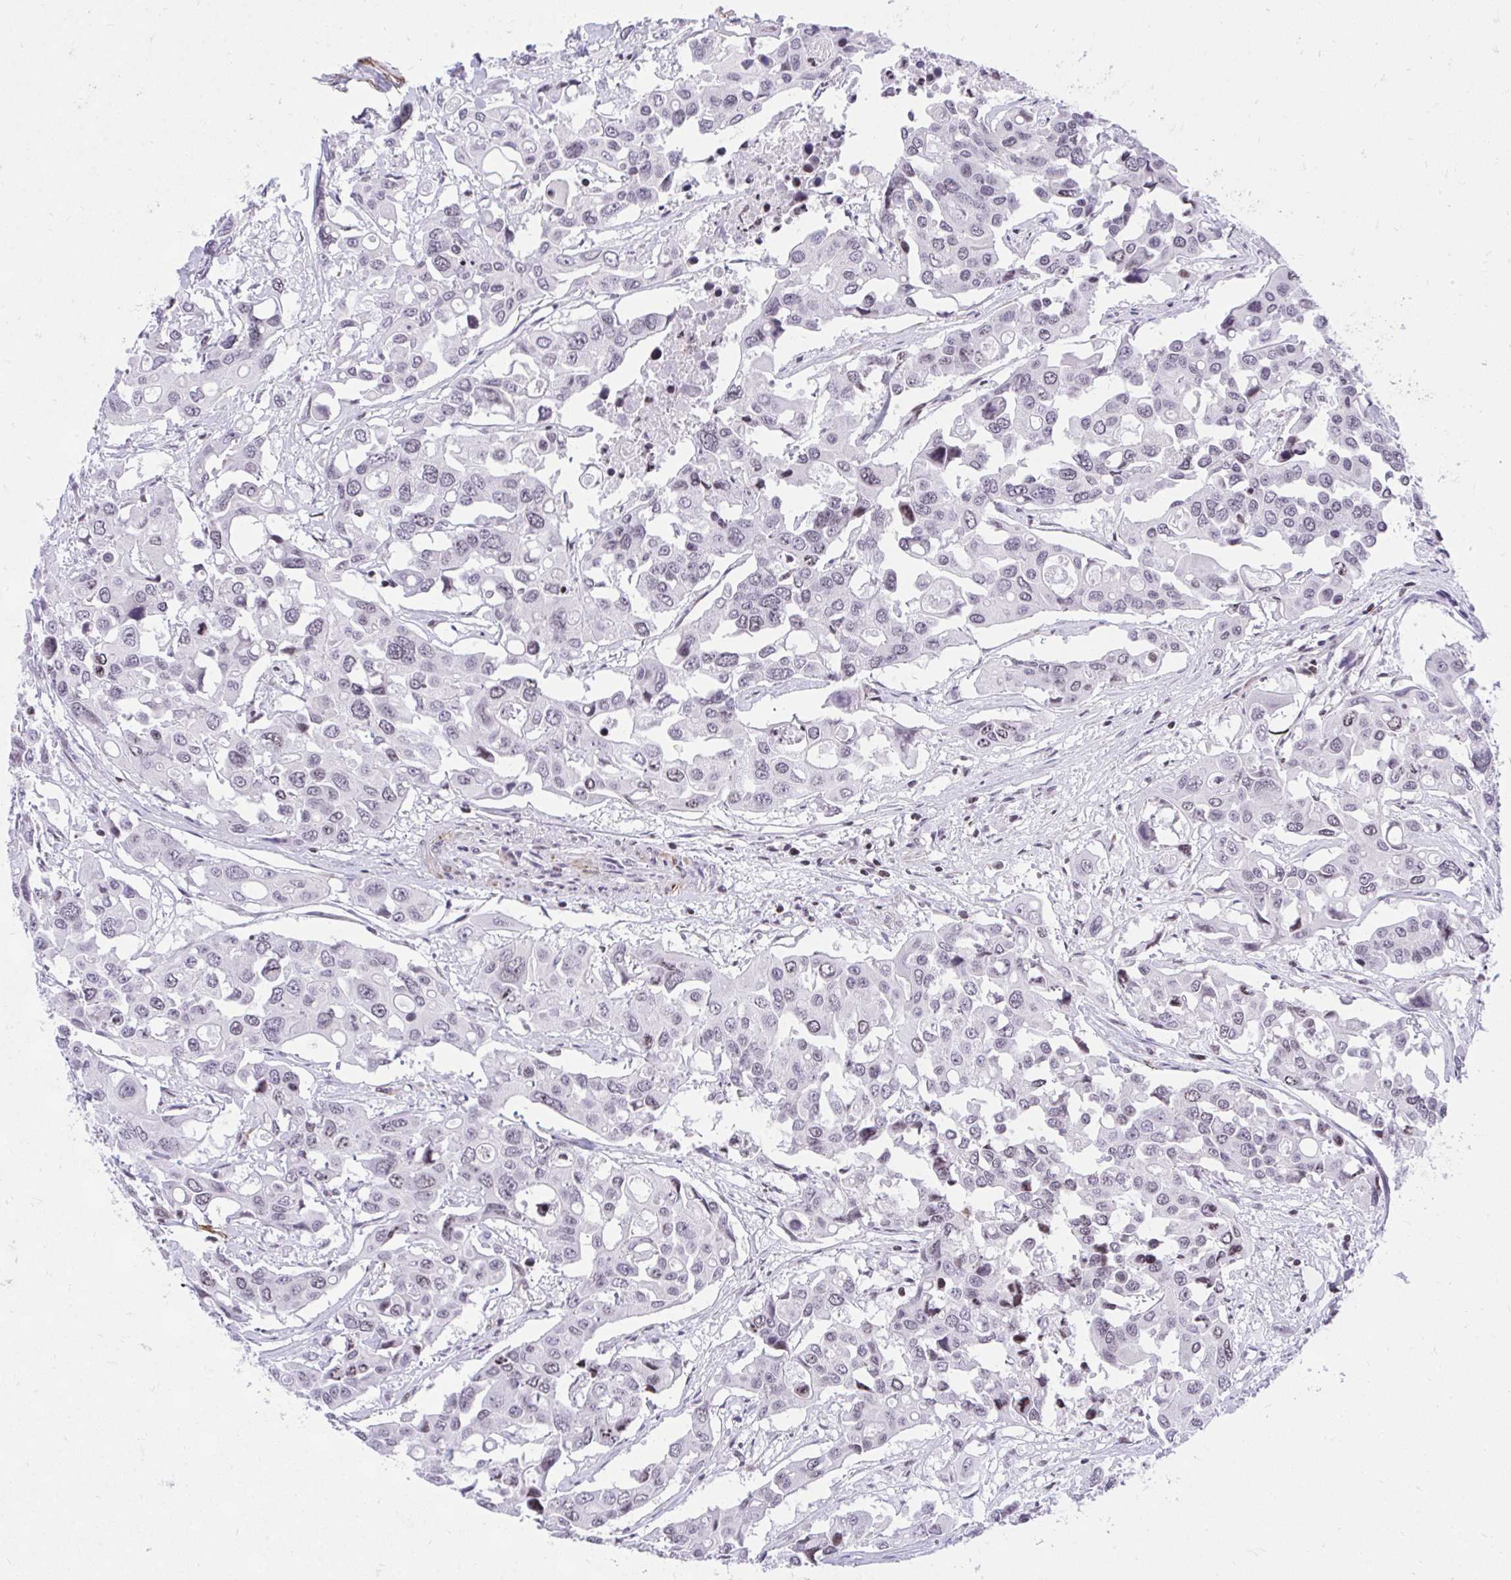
{"staining": {"intensity": "negative", "quantity": "none", "location": "none"}, "tissue": "colorectal cancer", "cell_type": "Tumor cells", "image_type": "cancer", "snomed": [{"axis": "morphology", "description": "Adenocarcinoma, NOS"}, {"axis": "topography", "description": "Colon"}], "caption": "Immunohistochemistry (IHC) of colorectal cancer (adenocarcinoma) exhibits no positivity in tumor cells.", "gene": "KCNN4", "patient": {"sex": "male", "age": 77}}